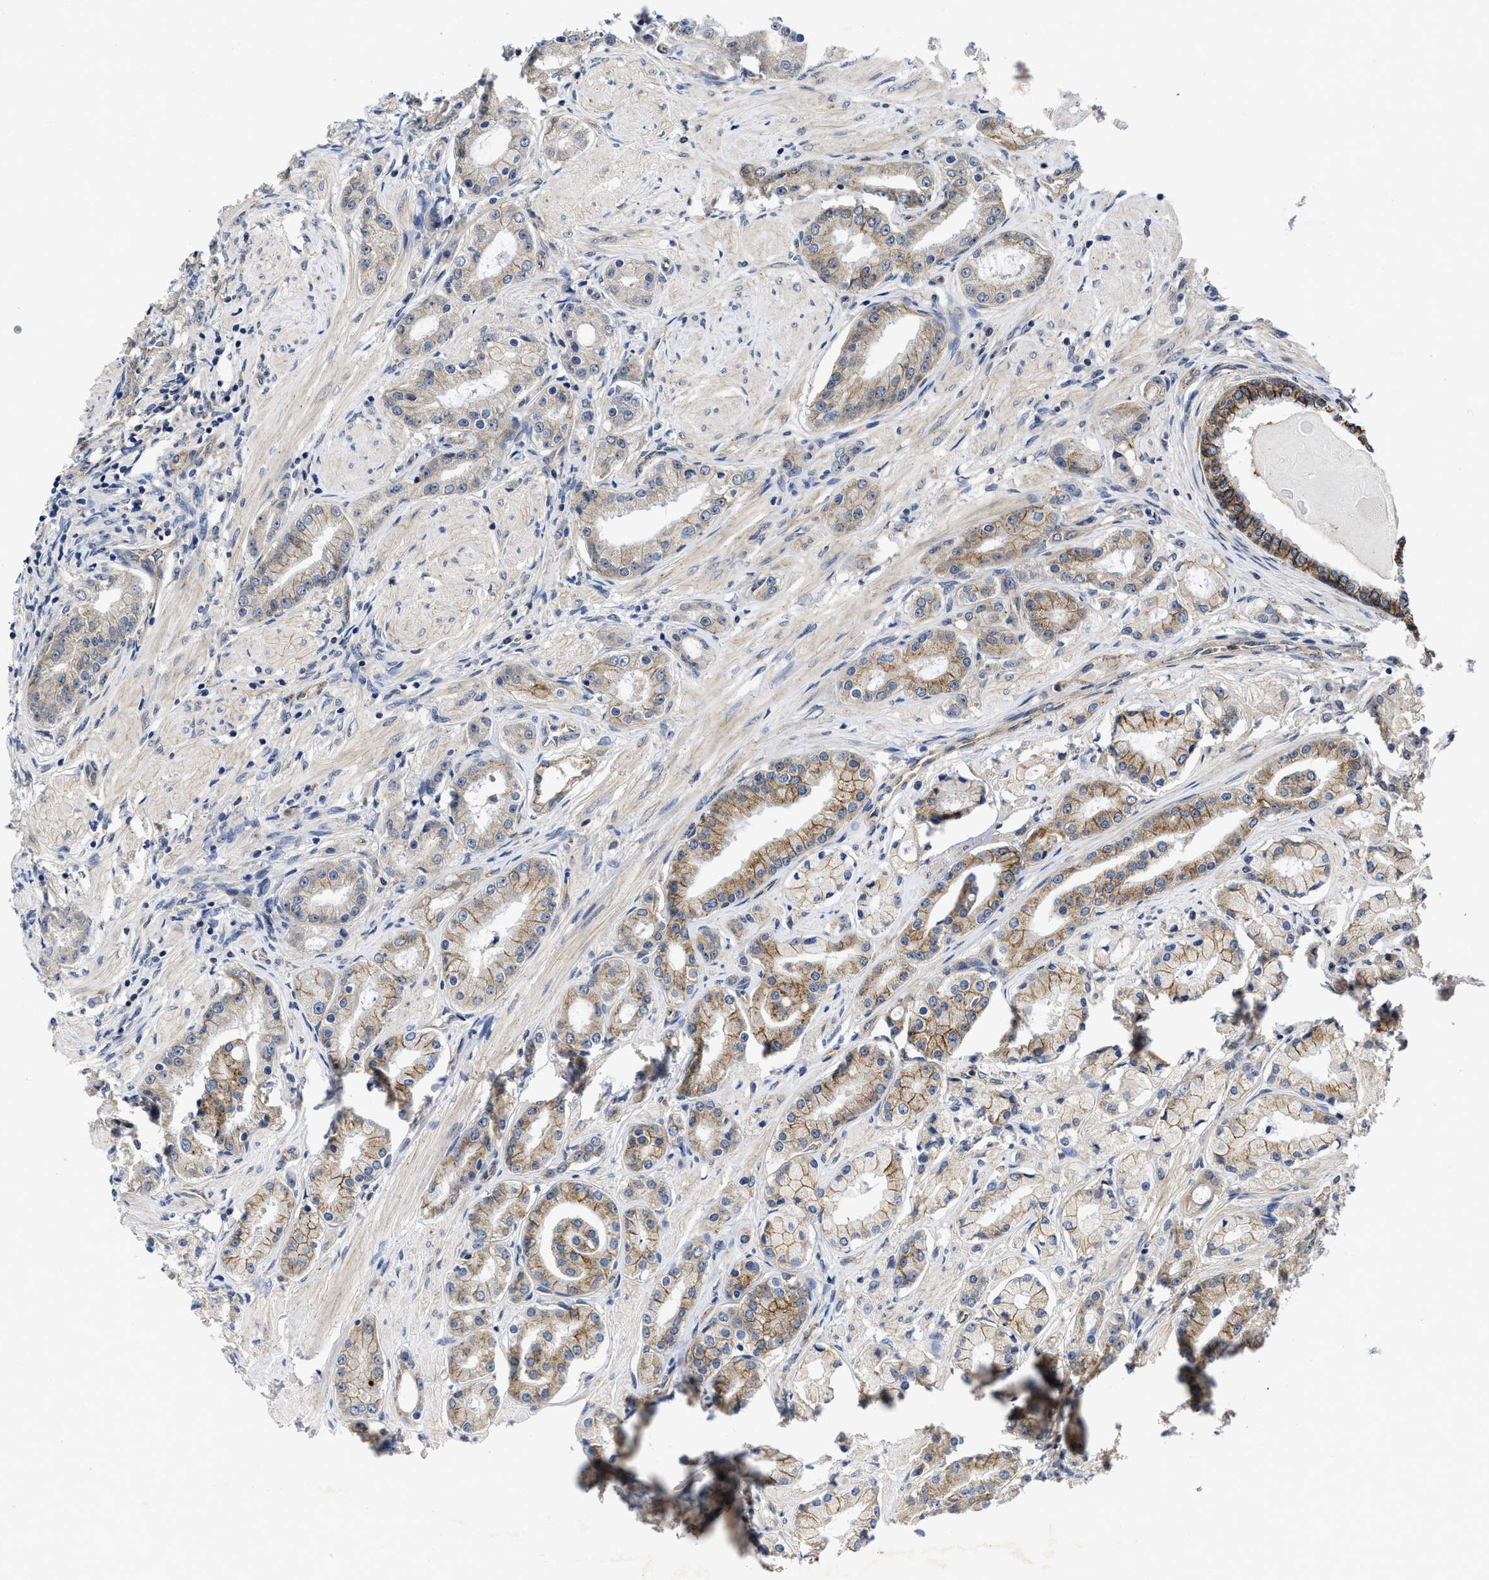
{"staining": {"intensity": "weak", "quantity": "25%-75%", "location": "cytoplasmic/membranous"}, "tissue": "prostate cancer", "cell_type": "Tumor cells", "image_type": "cancer", "snomed": [{"axis": "morphology", "description": "Adenocarcinoma, Low grade"}, {"axis": "topography", "description": "Prostate"}], "caption": "Immunohistochemistry (IHC) micrograph of adenocarcinoma (low-grade) (prostate) stained for a protein (brown), which reveals low levels of weak cytoplasmic/membranous positivity in about 25%-75% of tumor cells.", "gene": "PKD2", "patient": {"sex": "male", "age": 63}}